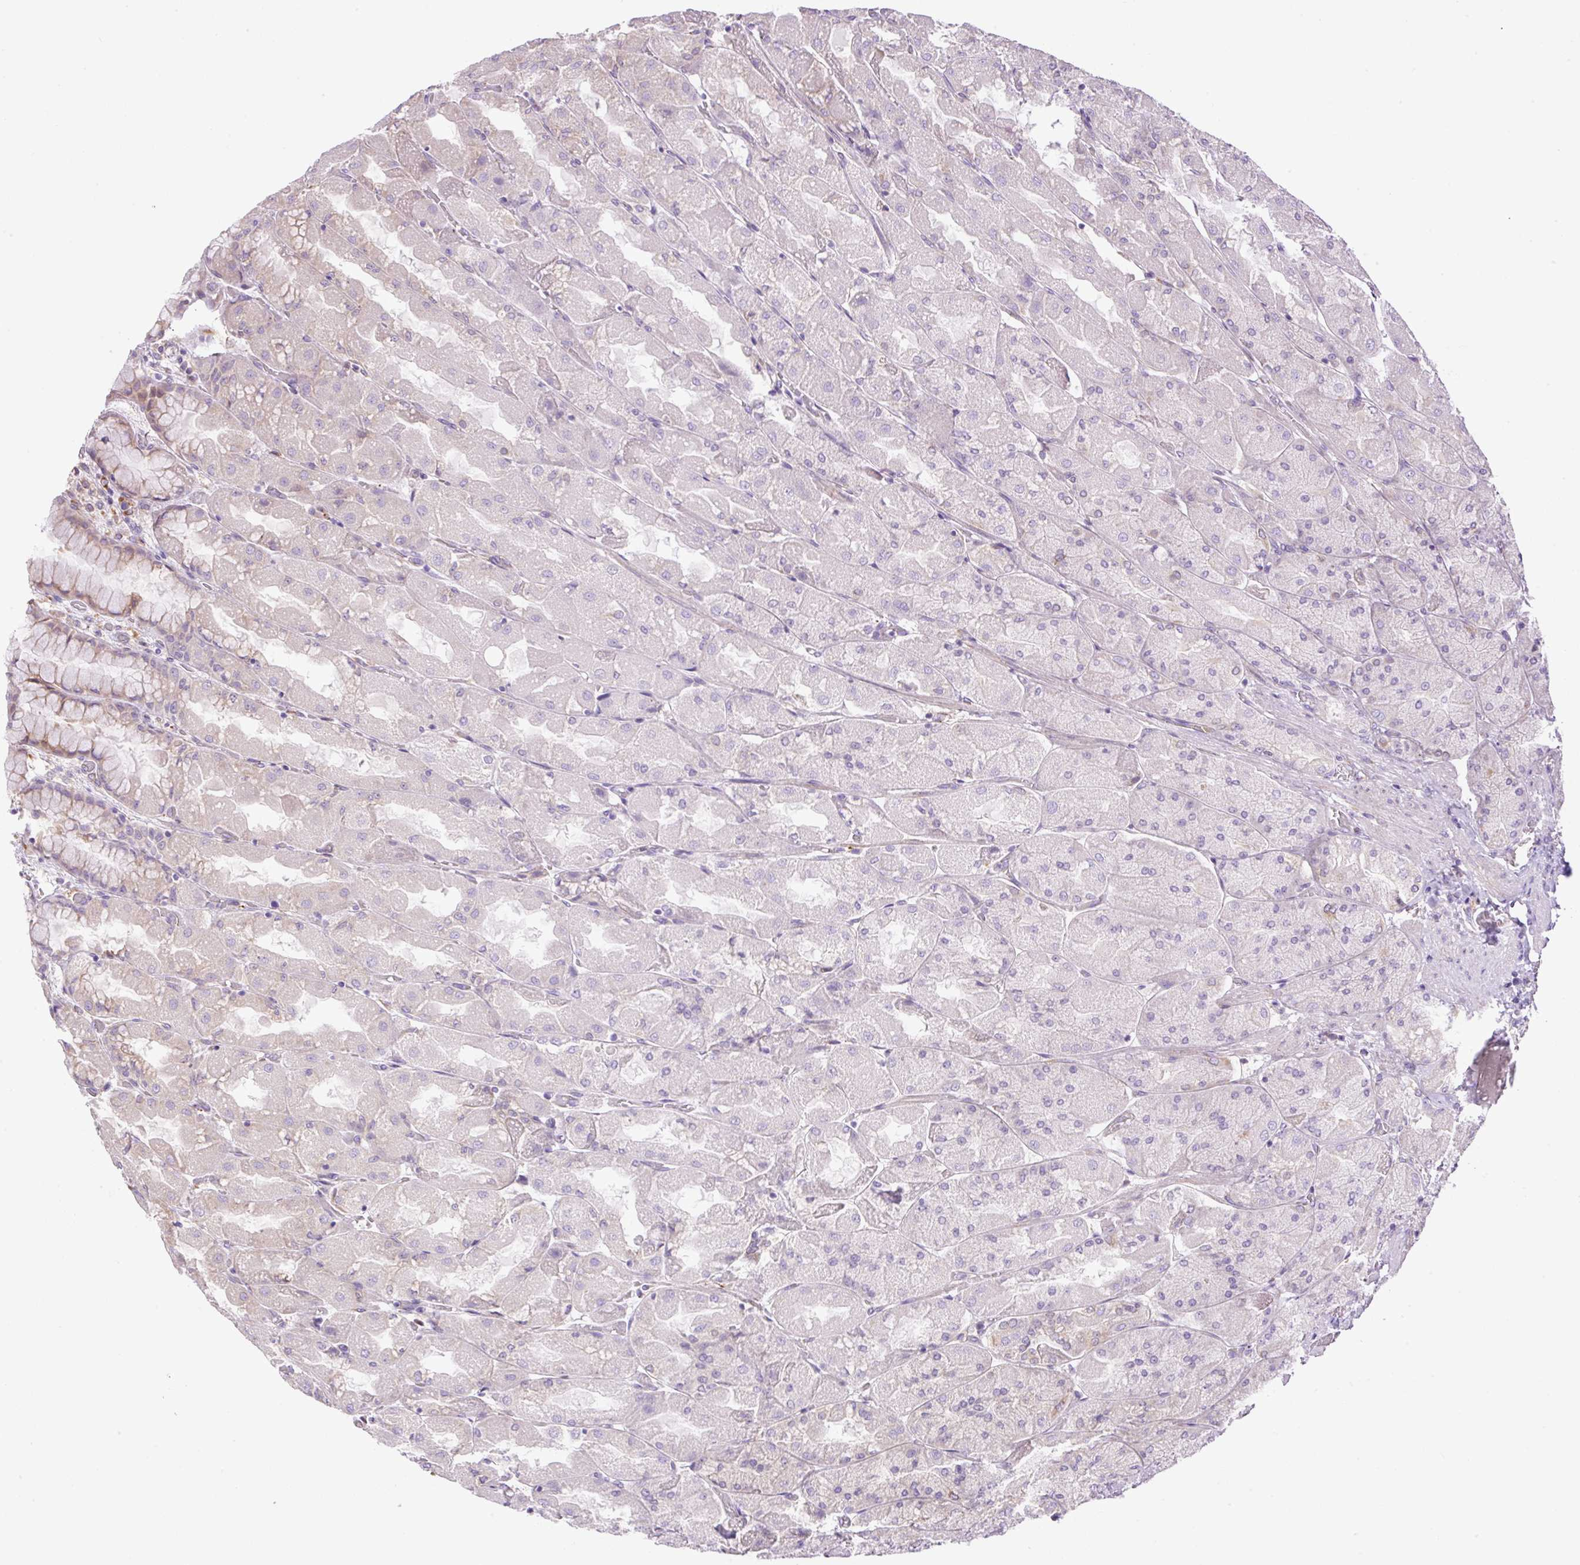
{"staining": {"intensity": "weak", "quantity": "<25%", "location": "cytoplasmic/membranous"}, "tissue": "stomach", "cell_type": "Glandular cells", "image_type": "normal", "snomed": [{"axis": "morphology", "description": "Normal tissue, NOS"}, {"axis": "topography", "description": "Stomach"}], "caption": "Immunohistochemistry of unremarkable stomach displays no positivity in glandular cells.", "gene": "POFUT1", "patient": {"sex": "female", "age": 61}}